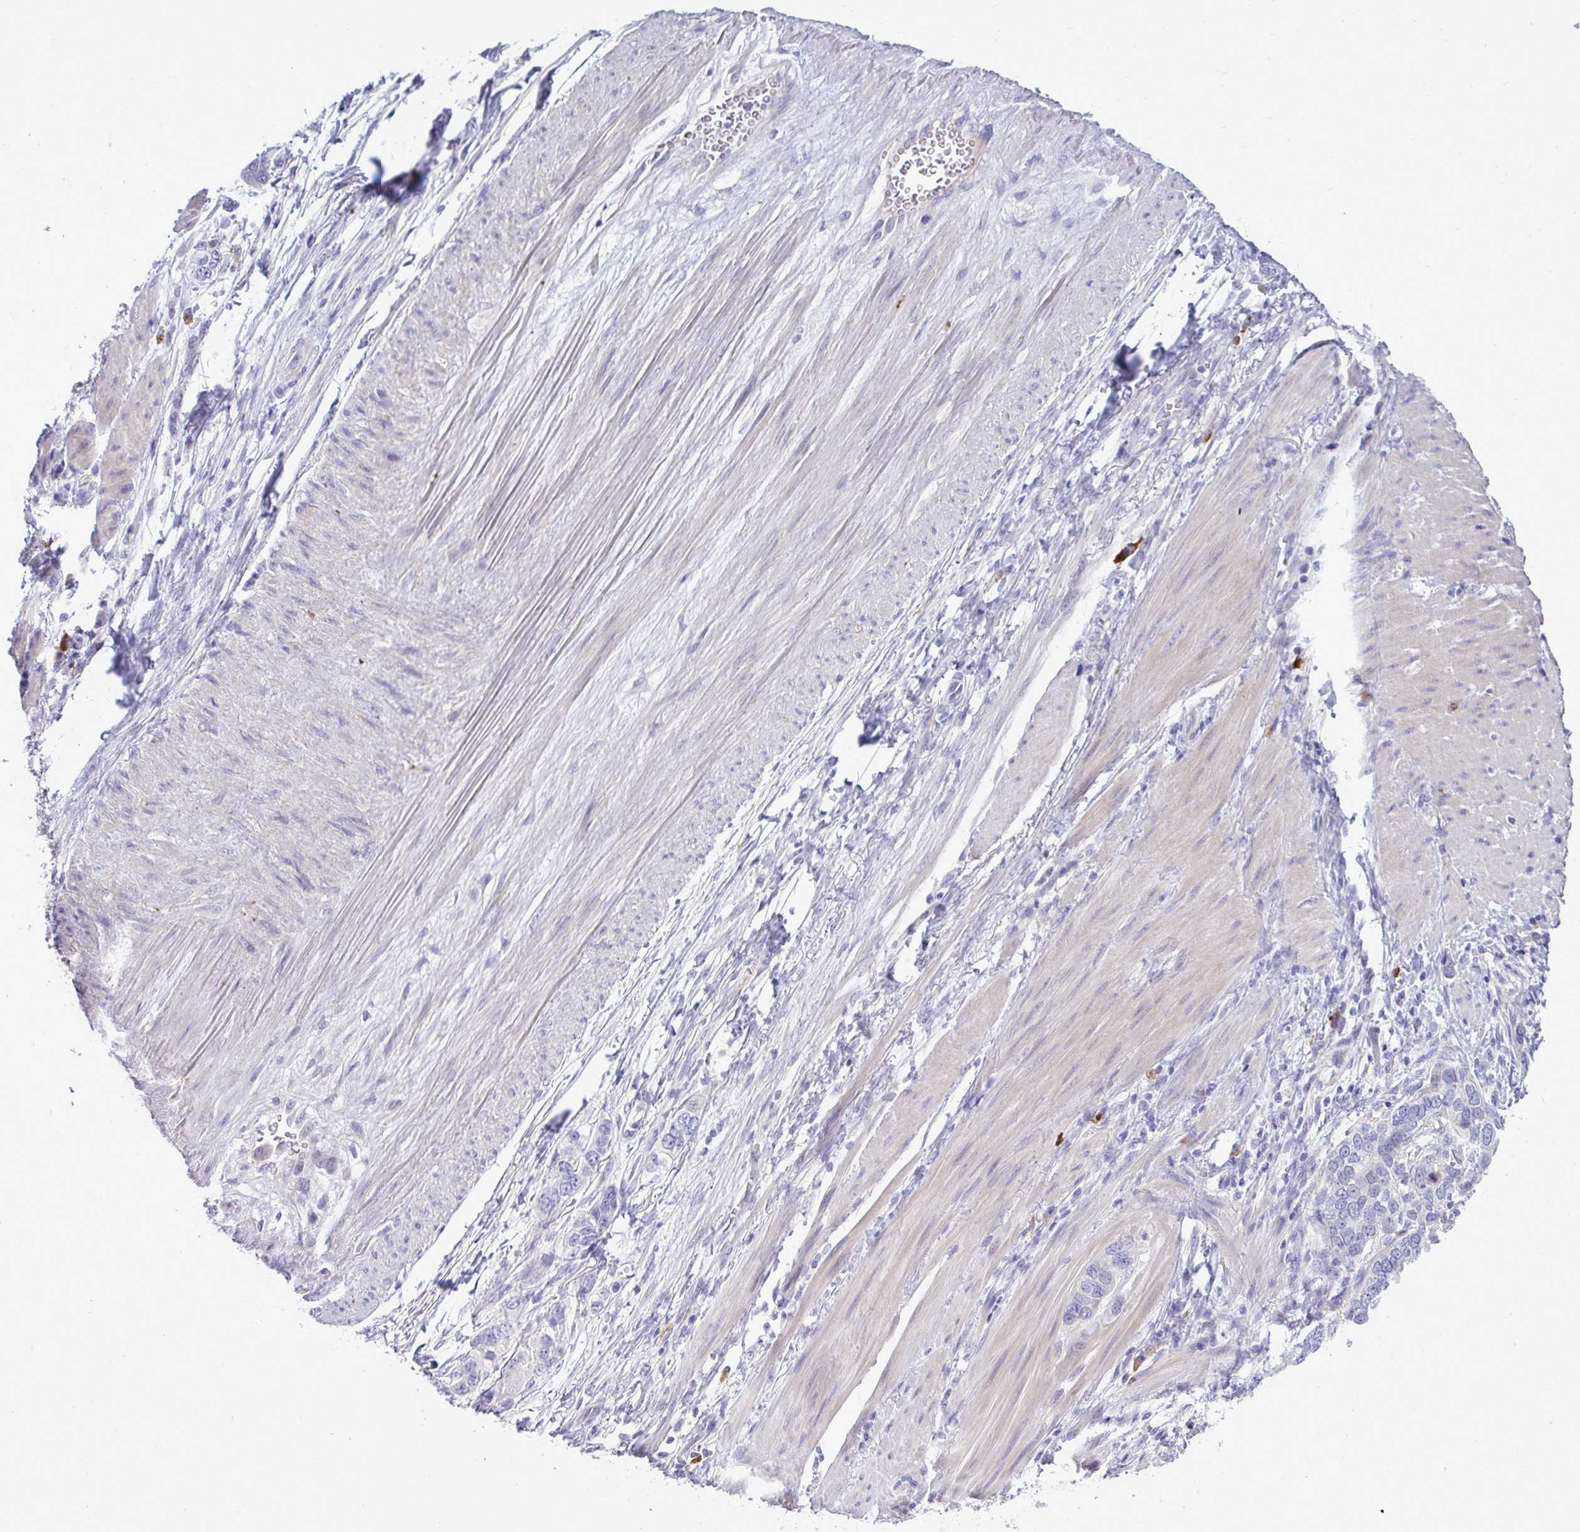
{"staining": {"intensity": "negative", "quantity": "none", "location": "none"}, "tissue": "stomach cancer", "cell_type": "Tumor cells", "image_type": "cancer", "snomed": [{"axis": "morphology", "description": "Adenocarcinoma, NOS"}, {"axis": "topography", "description": "Stomach, lower"}], "caption": "An immunohistochemistry histopathology image of stomach adenocarcinoma is shown. There is no staining in tumor cells of stomach adenocarcinoma.", "gene": "SPAG1", "patient": {"sex": "female", "age": 93}}